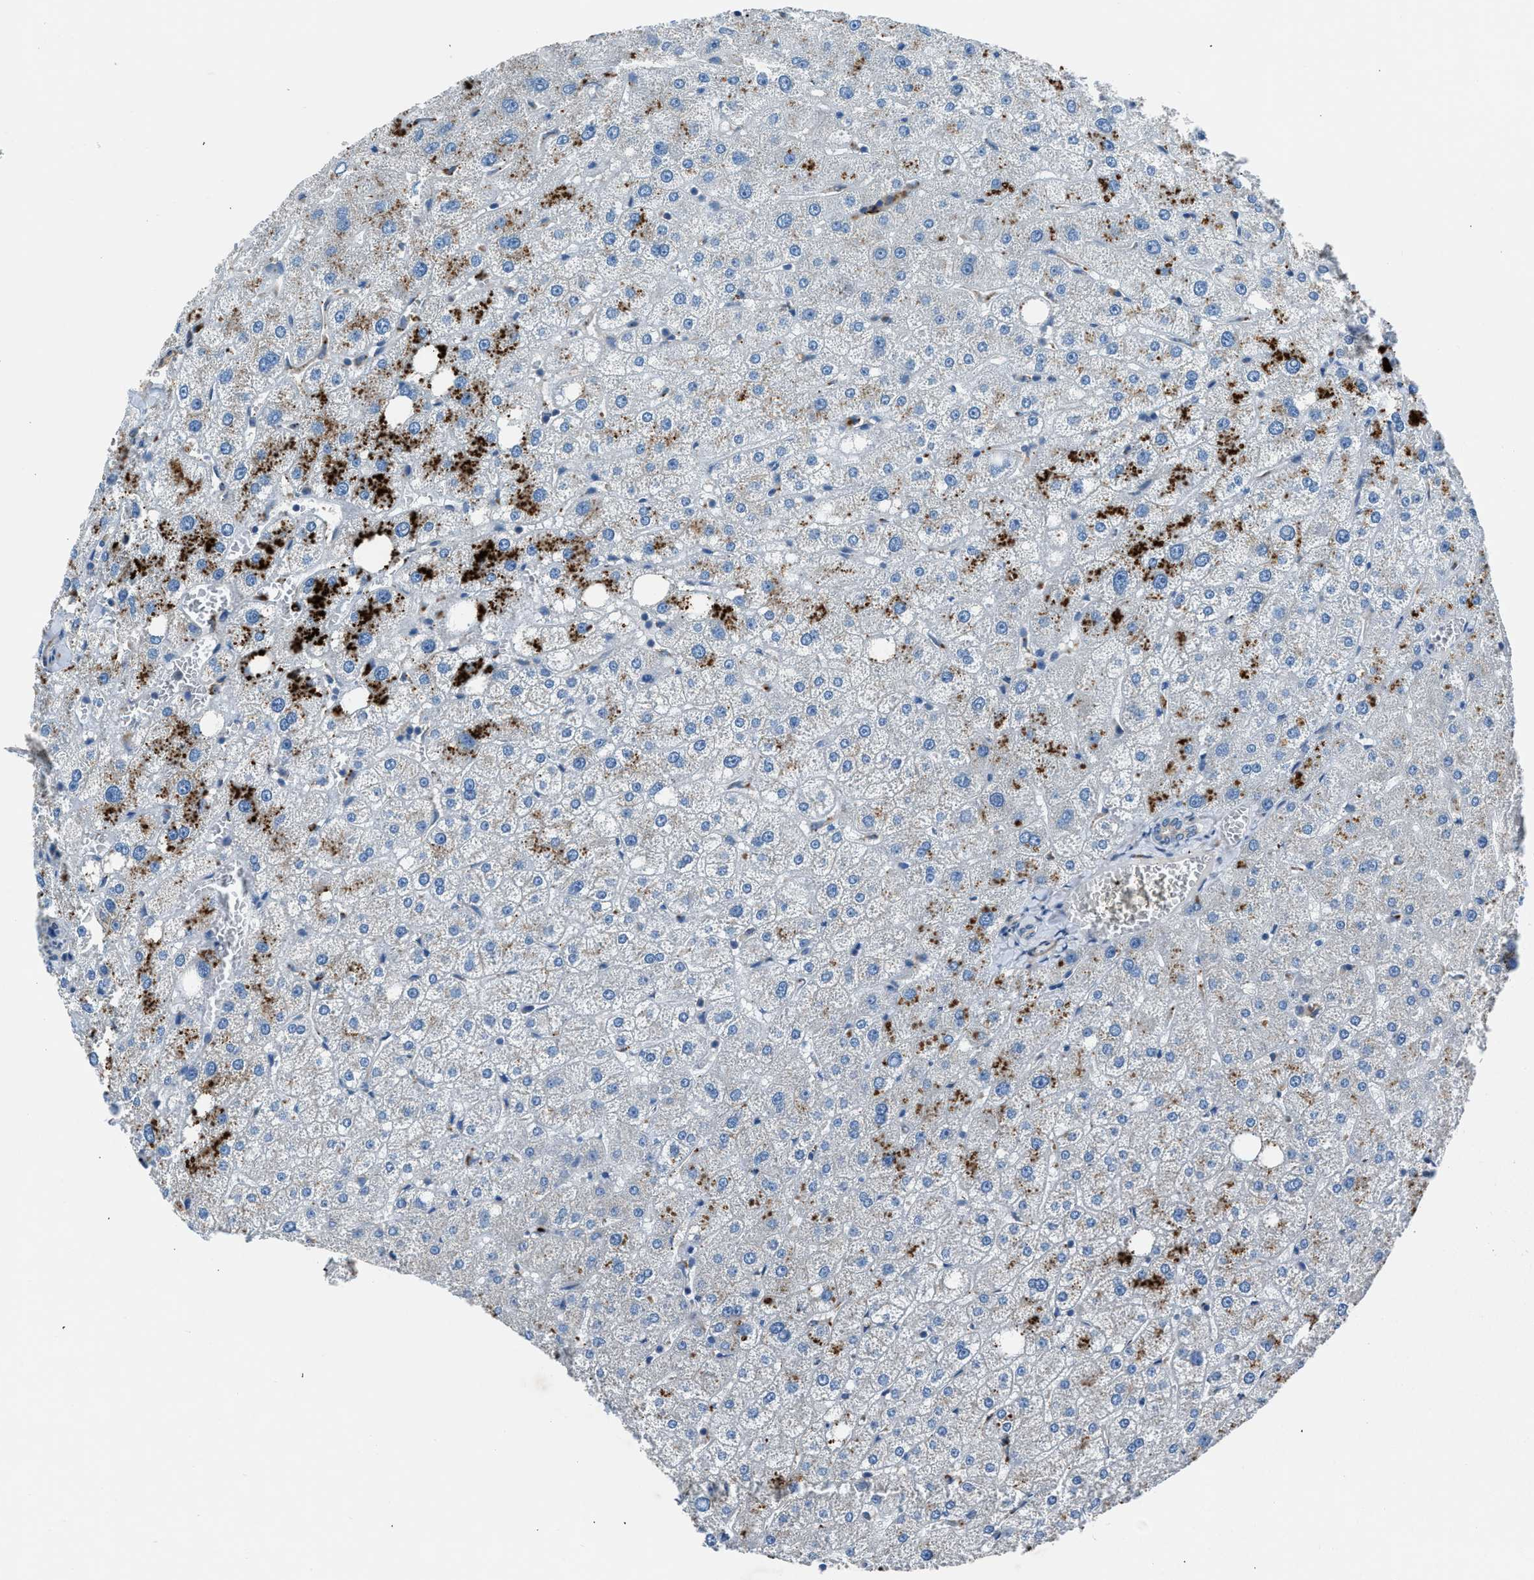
{"staining": {"intensity": "negative", "quantity": "none", "location": "none"}, "tissue": "liver", "cell_type": "Cholangiocytes", "image_type": "normal", "snomed": [{"axis": "morphology", "description": "Normal tissue, NOS"}, {"axis": "topography", "description": "Liver"}], "caption": "Immunohistochemistry (IHC) of normal liver demonstrates no positivity in cholangiocytes. (DAB IHC, high magnification).", "gene": "LMBR1", "patient": {"sex": "male", "age": 73}}